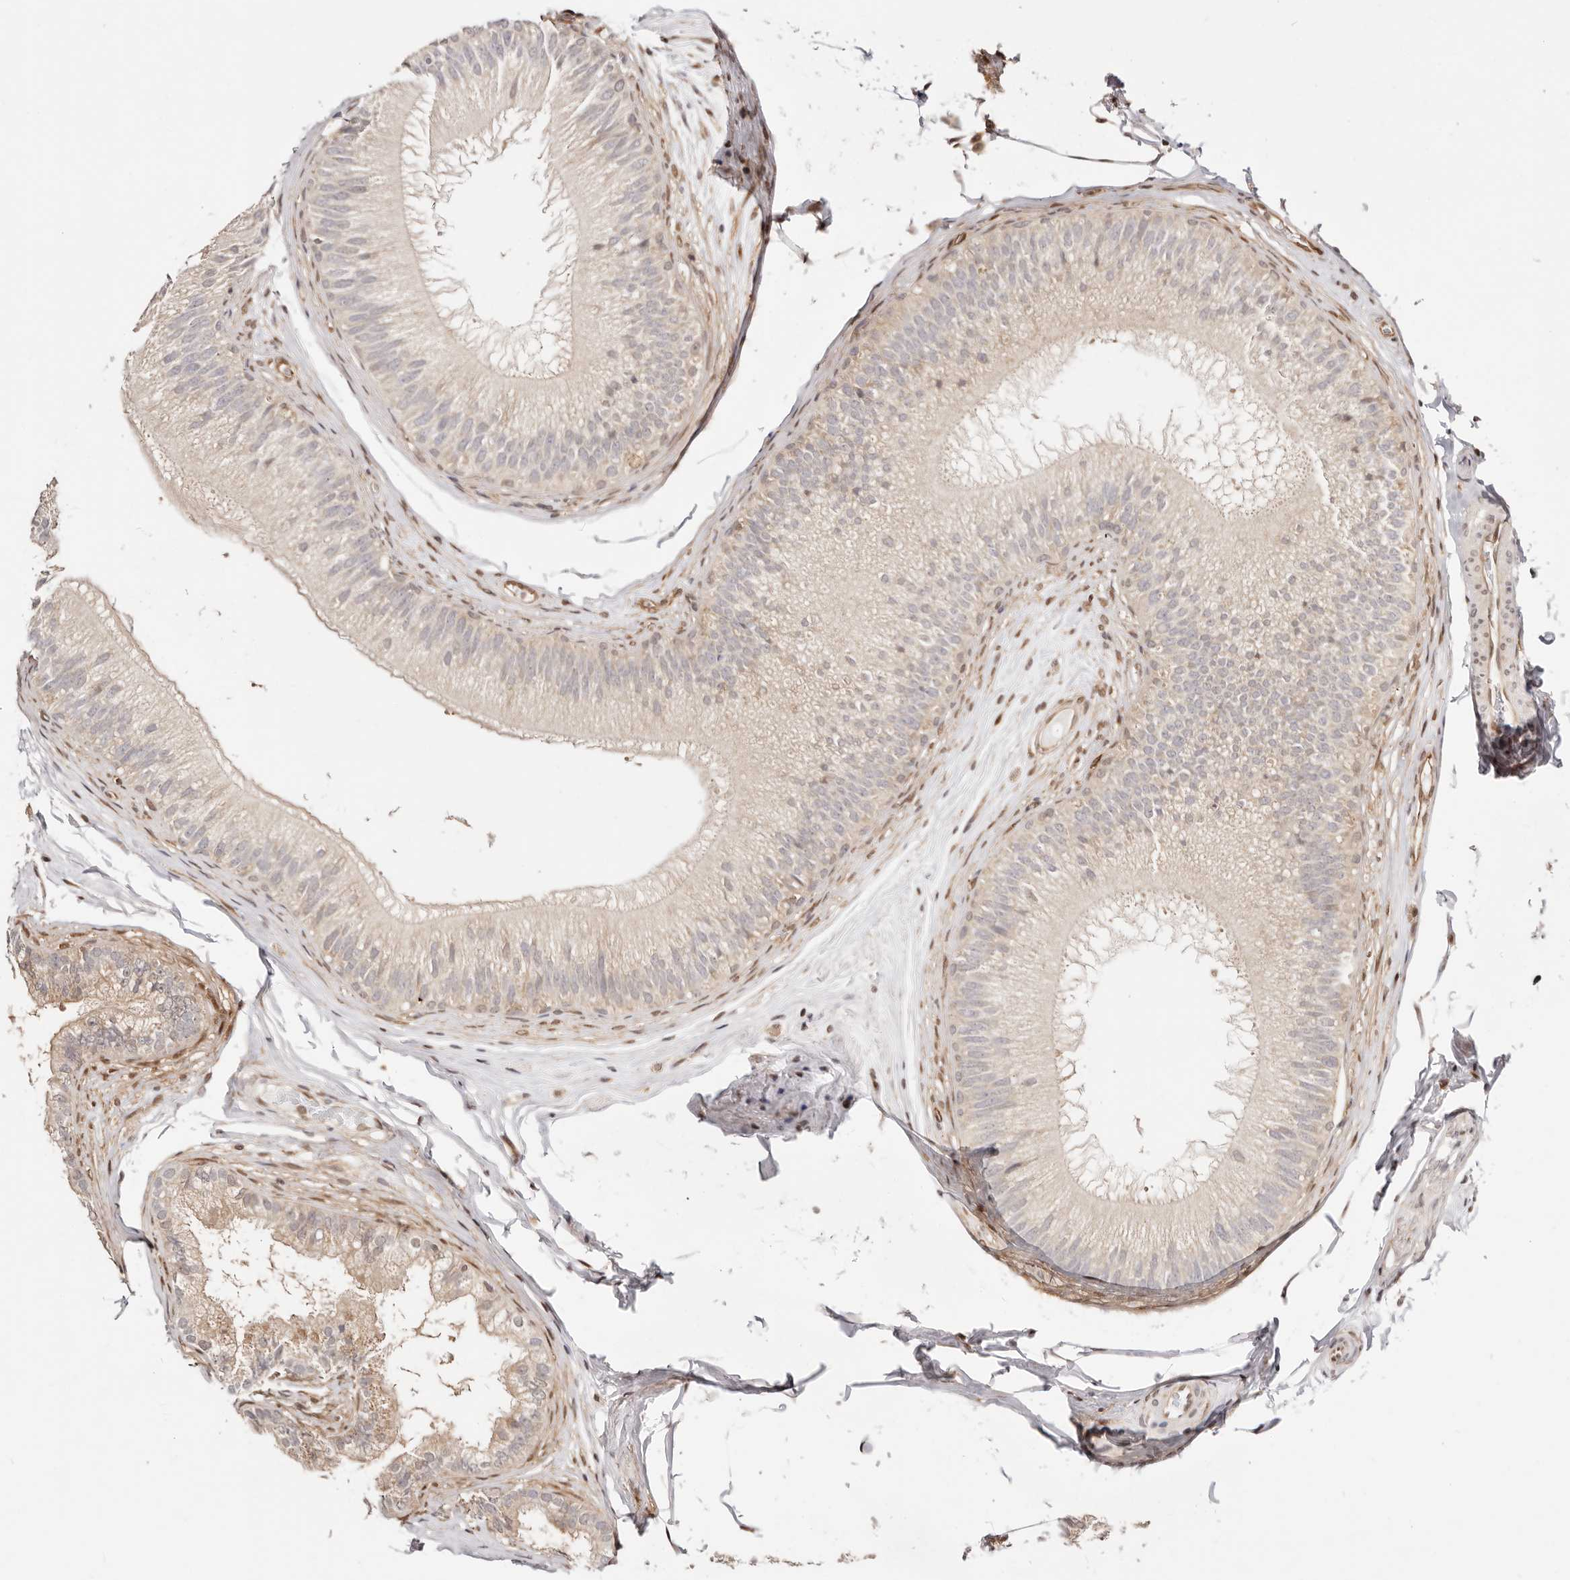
{"staining": {"intensity": "negative", "quantity": "none", "location": "none"}, "tissue": "epididymis", "cell_type": "Glandular cells", "image_type": "normal", "snomed": [{"axis": "morphology", "description": "Normal tissue, NOS"}, {"axis": "topography", "description": "Epididymis"}], "caption": "The image reveals no staining of glandular cells in unremarkable epididymis.", "gene": "STAT5A", "patient": {"sex": "male", "age": 45}}